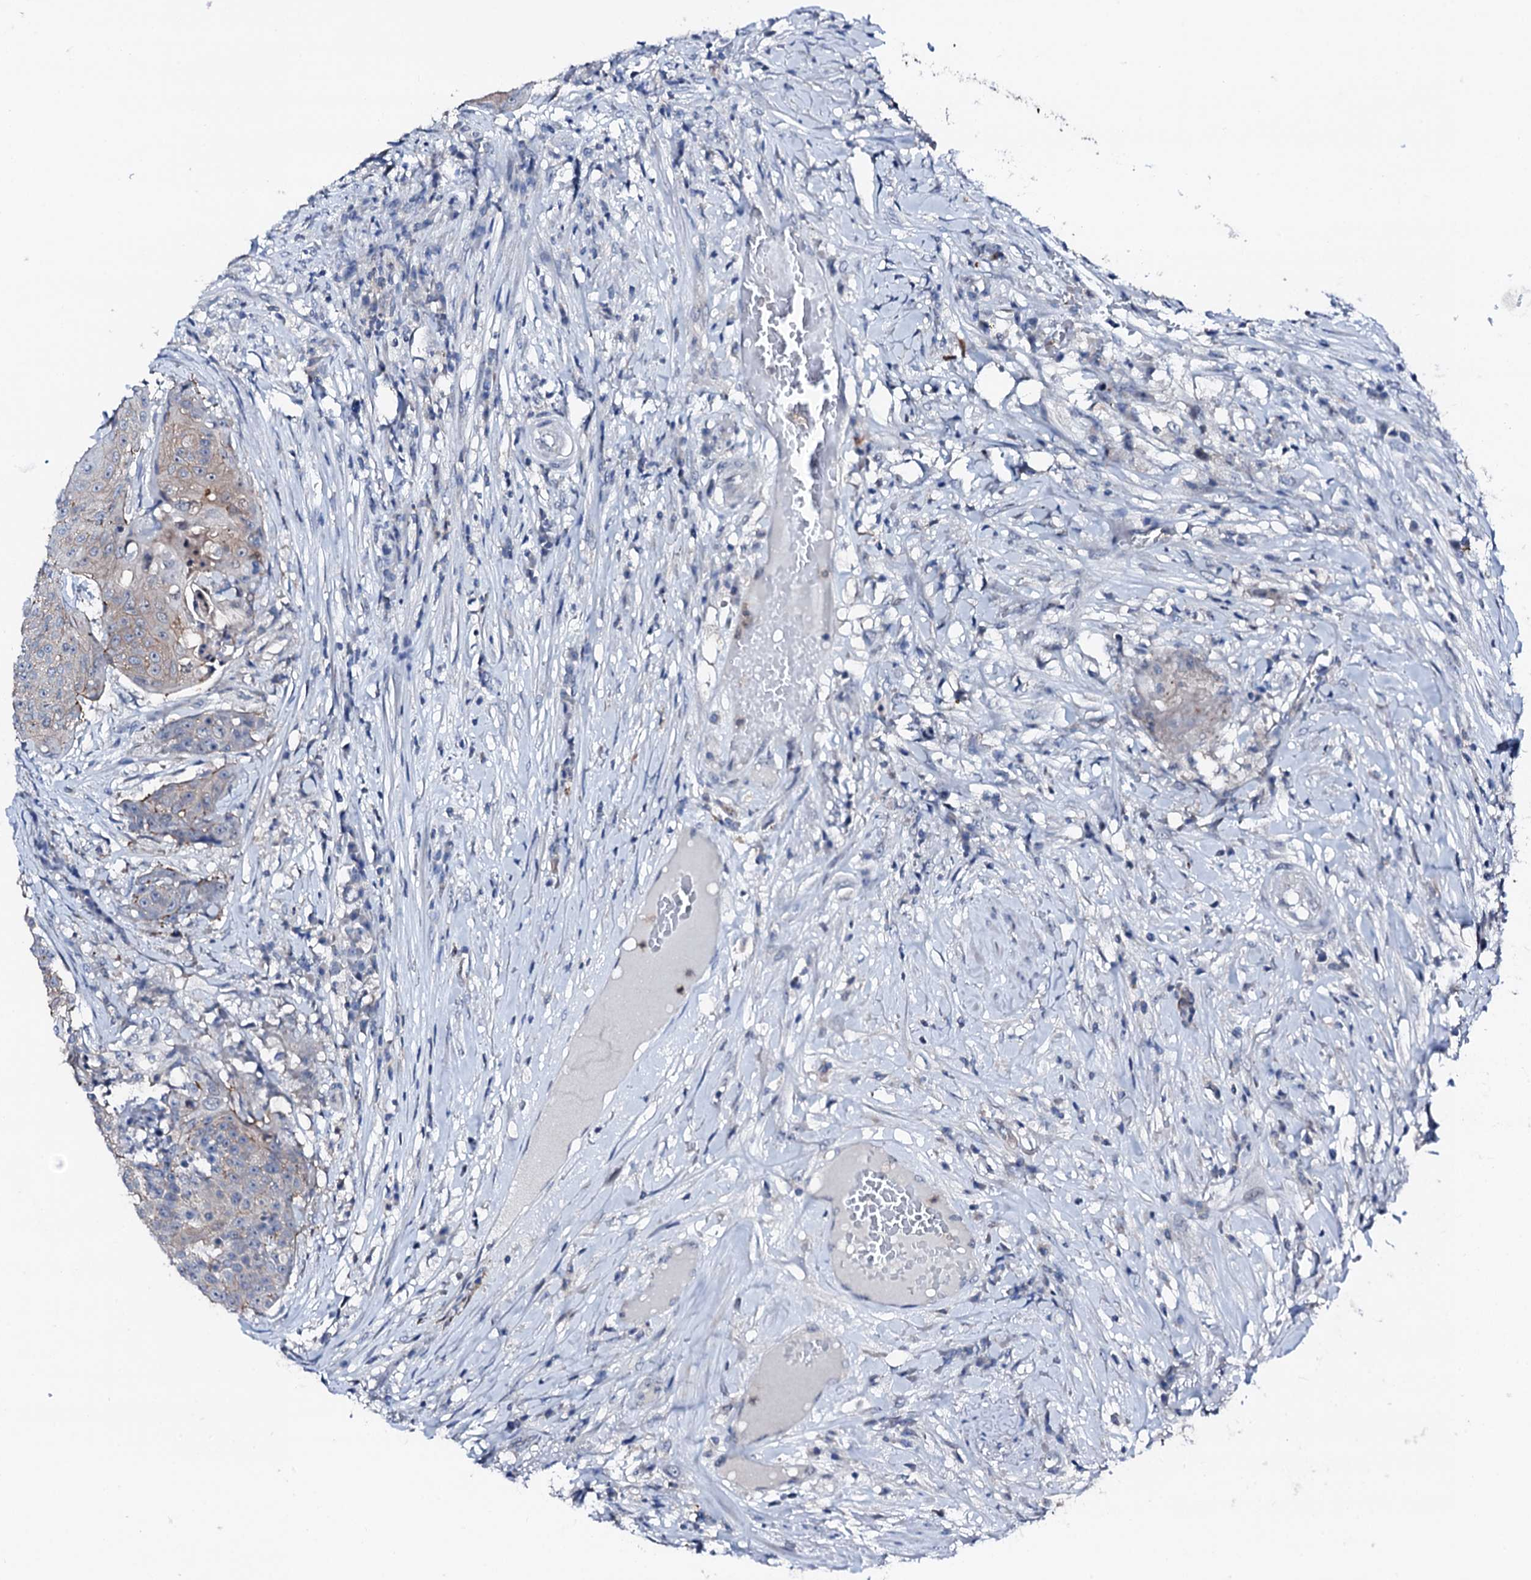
{"staining": {"intensity": "weak", "quantity": "<25%", "location": "cytoplasmic/membranous"}, "tissue": "urothelial cancer", "cell_type": "Tumor cells", "image_type": "cancer", "snomed": [{"axis": "morphology", "description": "Urothelial carcinoma, High grade"}, {"axis": "topography", "description": "Urinary bladder"}], "caption": "DAB immunohistochemical staining of urothelial cancer displays no significant staining in tumor cells.", "gene": "TRAFD1", "patient": {"sex": "female", "age": 63}}